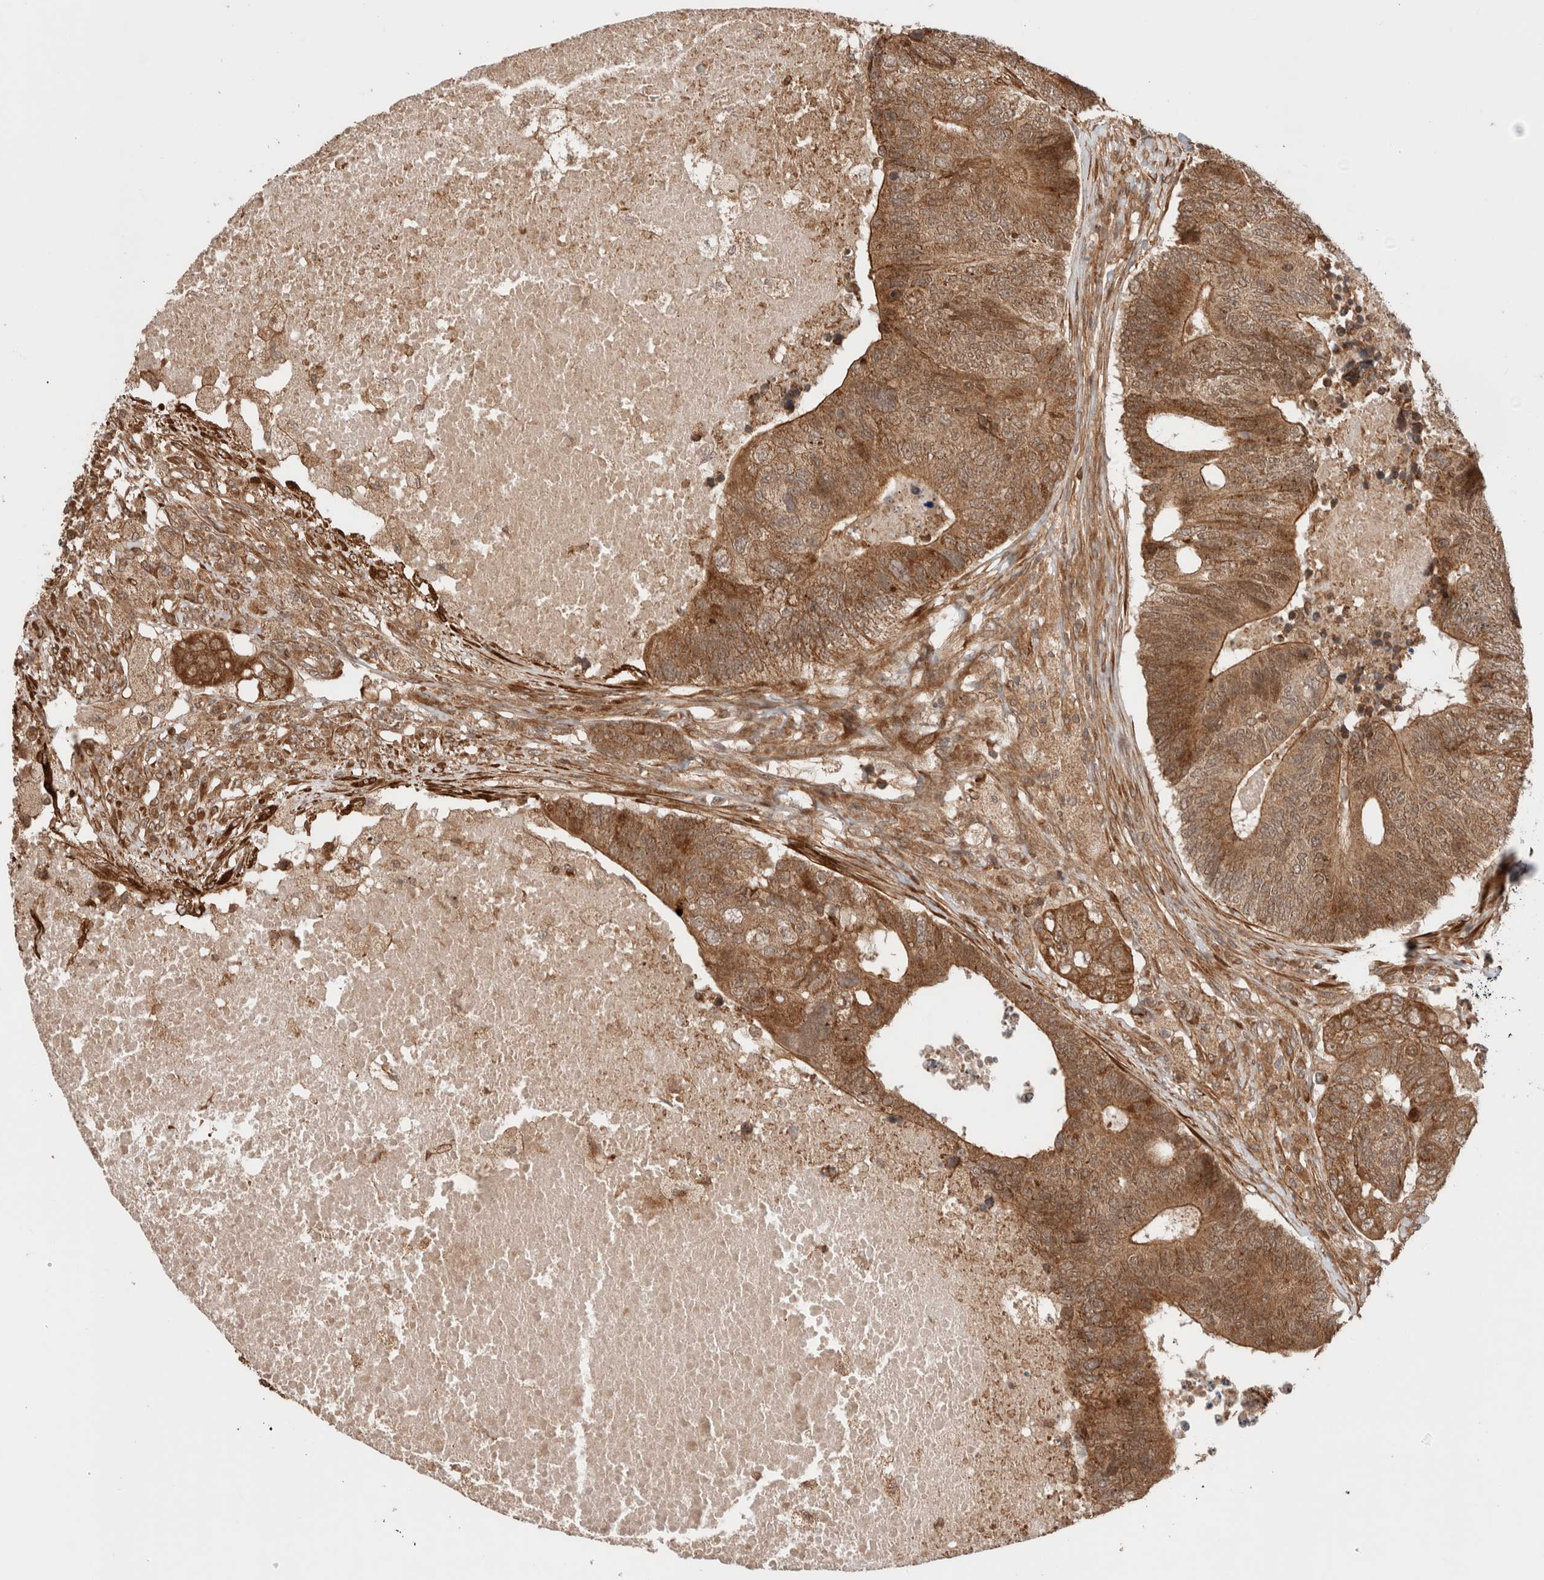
{"staining": {"intensity": "moderate", "quantity": ">75%", "location": "cytoplasmic/membranous"}, "tissue": "colorectal cancer", "cell_type": "Tumor cells", "image_type": "cancer", "snomed": [{"axis": "morphology", "description": "Adenocarcinoma, NOS"}, {"axis": "topography", "description": "Colon"}], "caption": "IHC histopathology image of neoplastic tissue: human colorectal cancer stained using IHC reveals medium levels of moderate protein expression localized specifically in the cytoplasmic/membranous of tumor cells, appearing as a cytoplasmic/membranous brown color.", "gene": "ZNF649", "patient": {"sex": "female", "age": 67}}